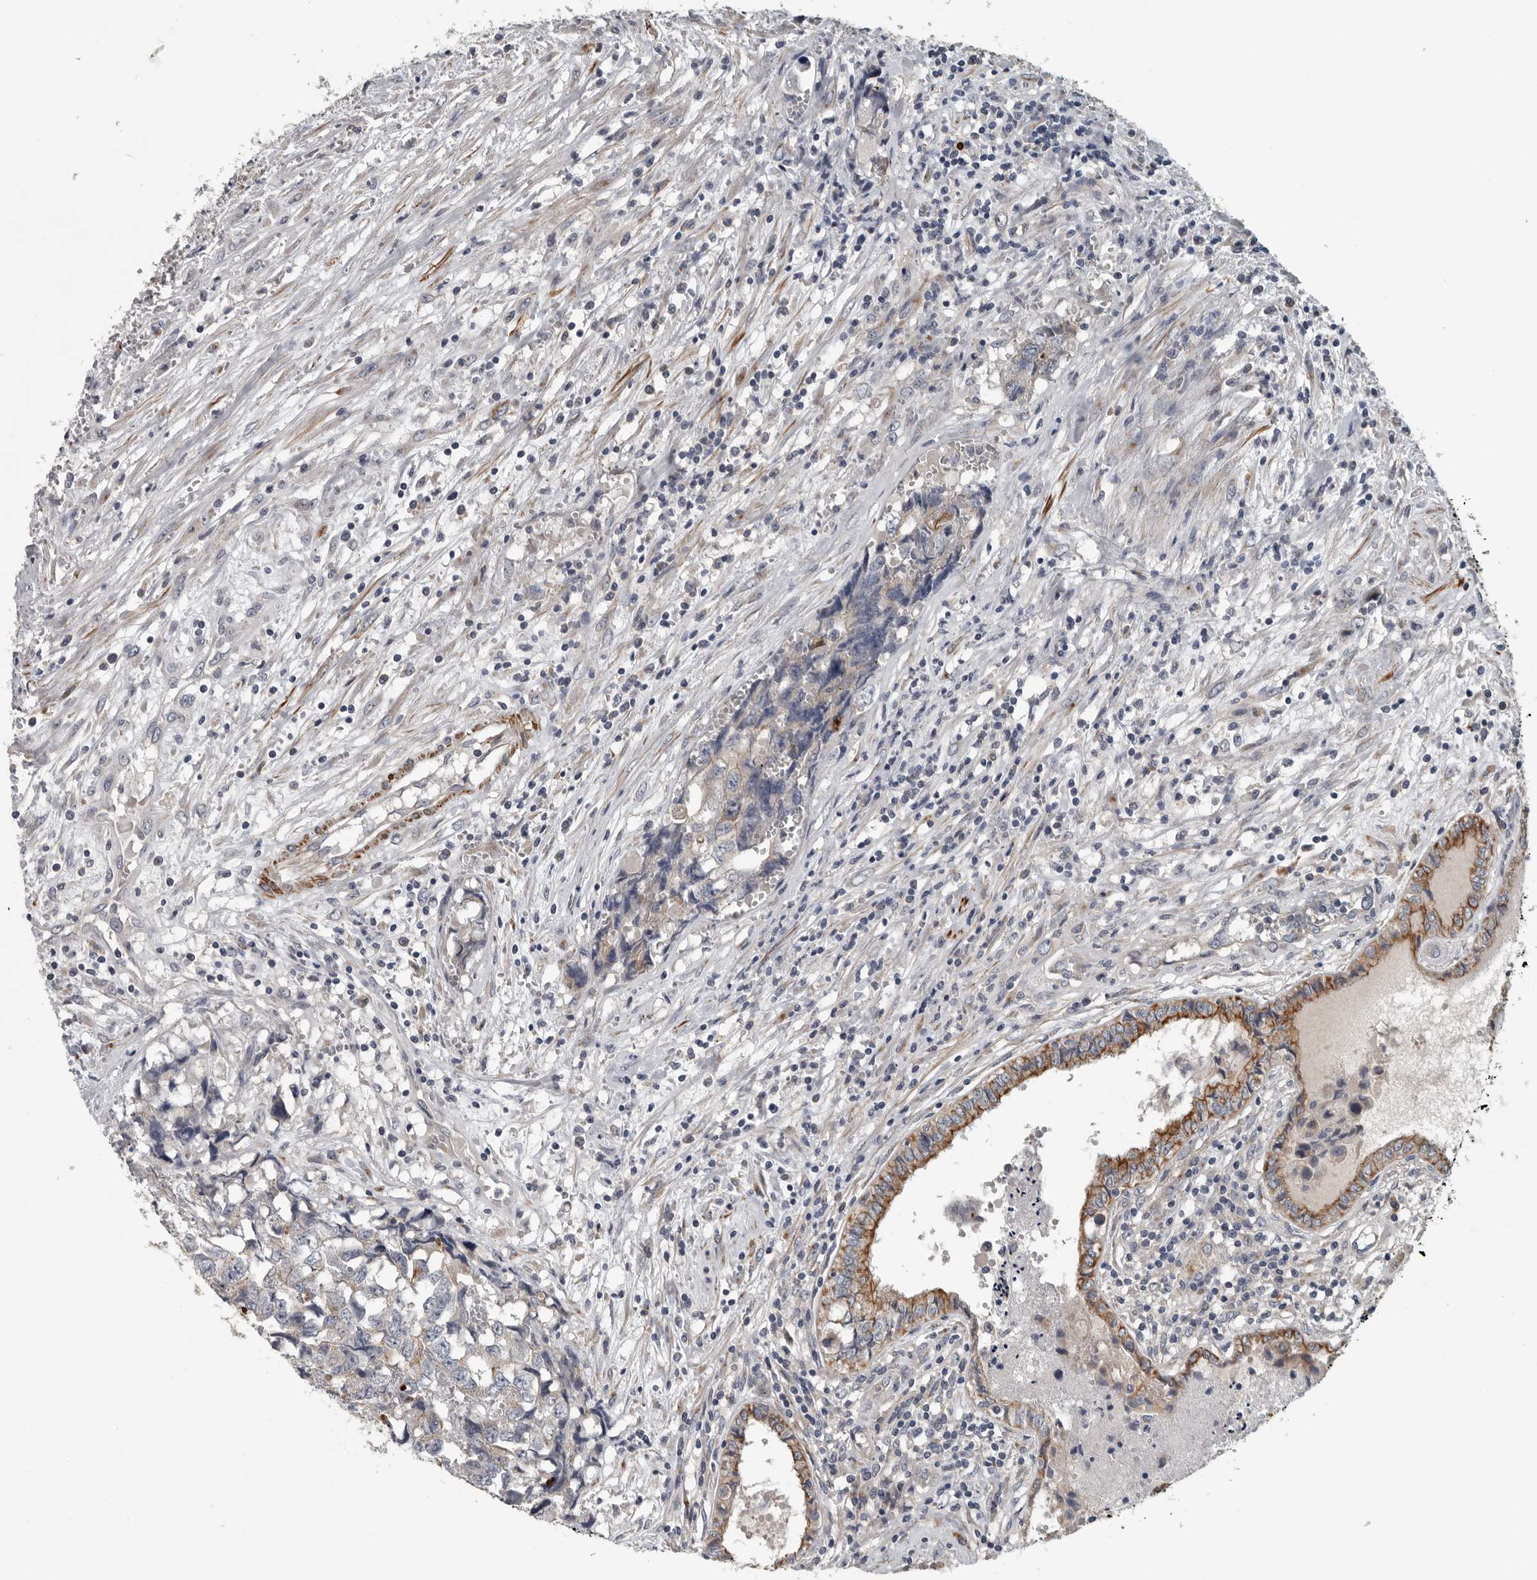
{"staining": {"intensity": "moderate", "quantity": "<25%", "location": "cytoplasmic/membranous"}, "tissue": "testis cancer", "cell_type": "Tumor cells", "image_type": "cancer", "snomed": [{"axis": "morphology", "description": "Carcinoma, Embryonal, NOS"}, {"axis": "topography", "description": "Testis"}], "caption": "High-power microscopy captured an immunohistochemistry photomicrograph of testis cancer (embryonal carcinoma), revealing moderate cytoplasmic/membranous staining in approximately <25% of tumor cells.", "gene": "DPY19L4", "patient": {"sex": "male", "age": 31}}